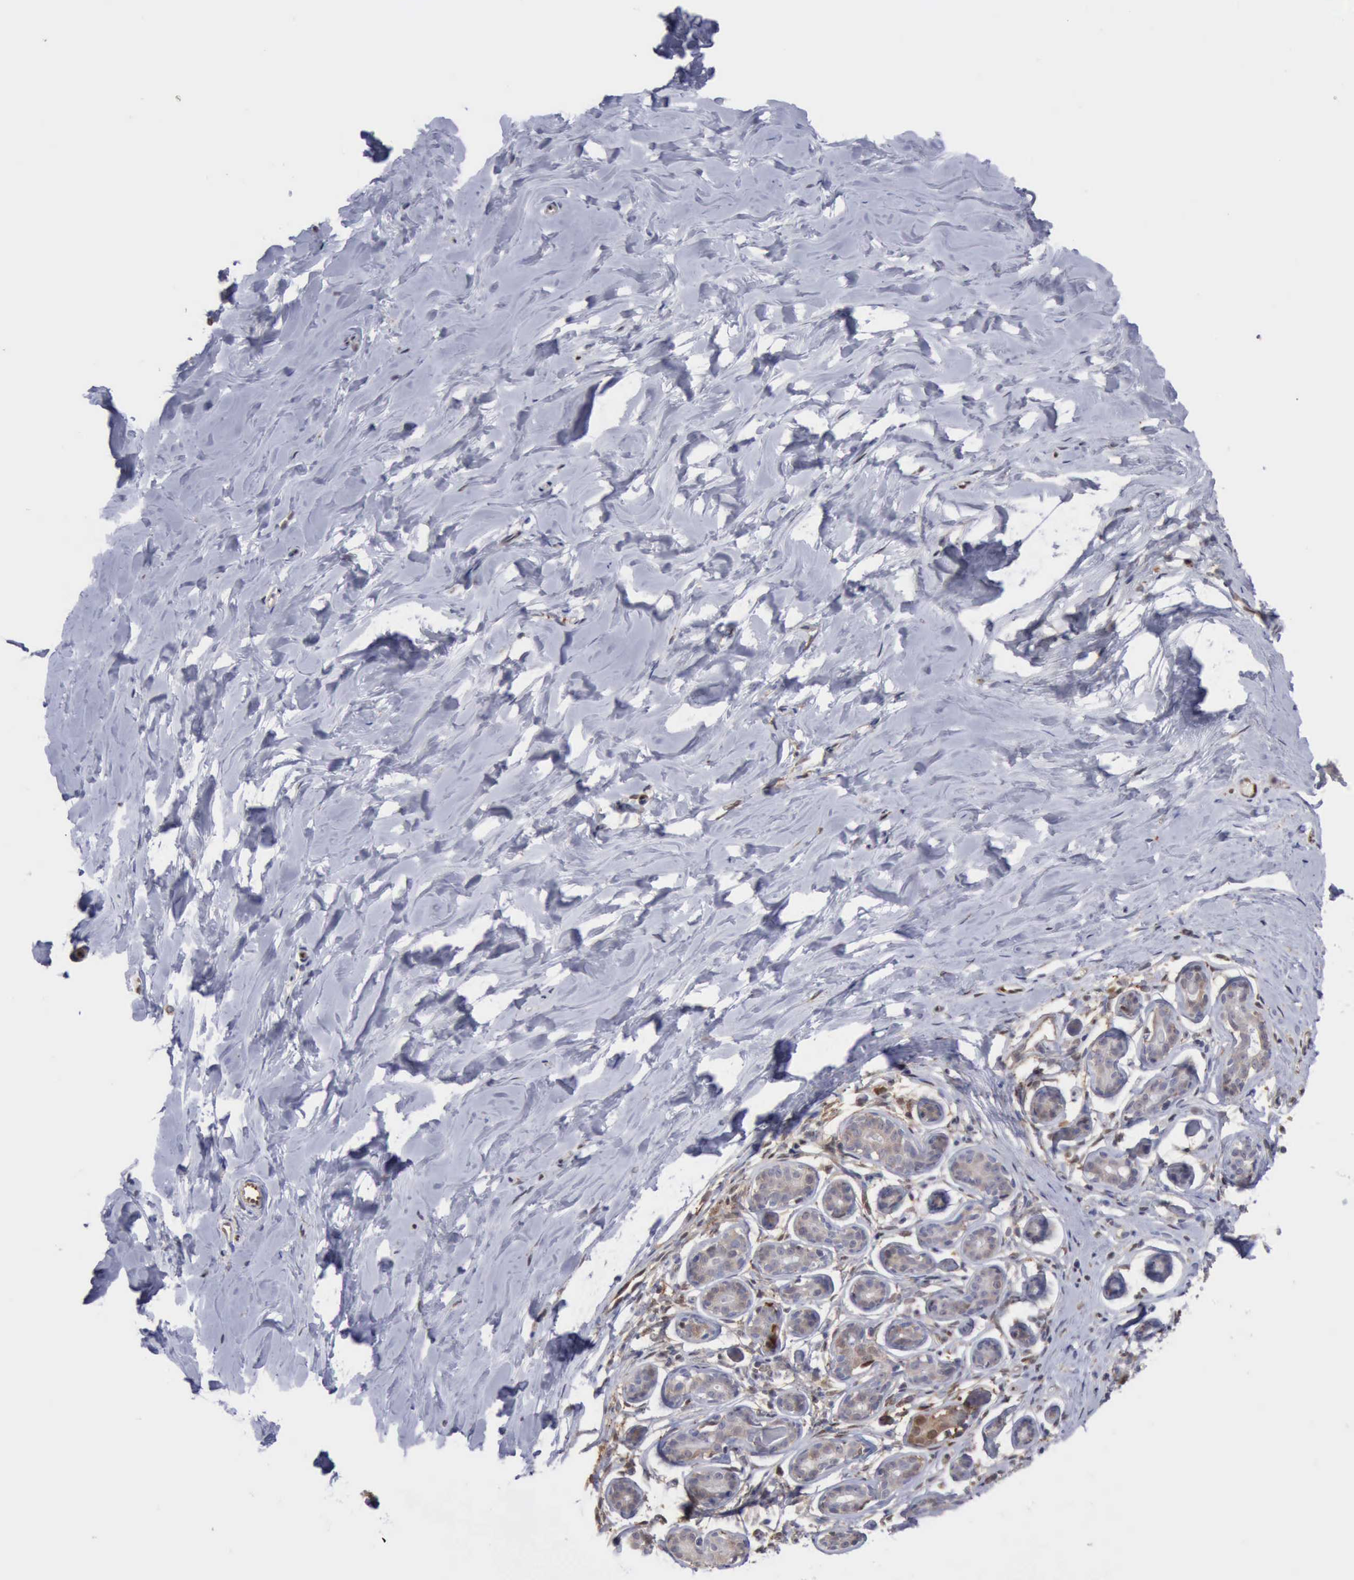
{"staining": {"intensity": "negative", "quantity": "none", "location": "none"}, "tissue": "breast", "cell_type": "Adipocytes", "image_type": "normal", "snomed": [{"axis": "morphology", "description": "Normal tissue, NOS"}, {"axis": "topography", "description": "Breast"}], "caption": "DAB immunohistochemical staining of benign human breast shows no significant expression in adipocytes. (IHC, brightfield microscopy, high magnification).", "gene": "STAT1", "patient": {"sex": "female", "age": 22}}